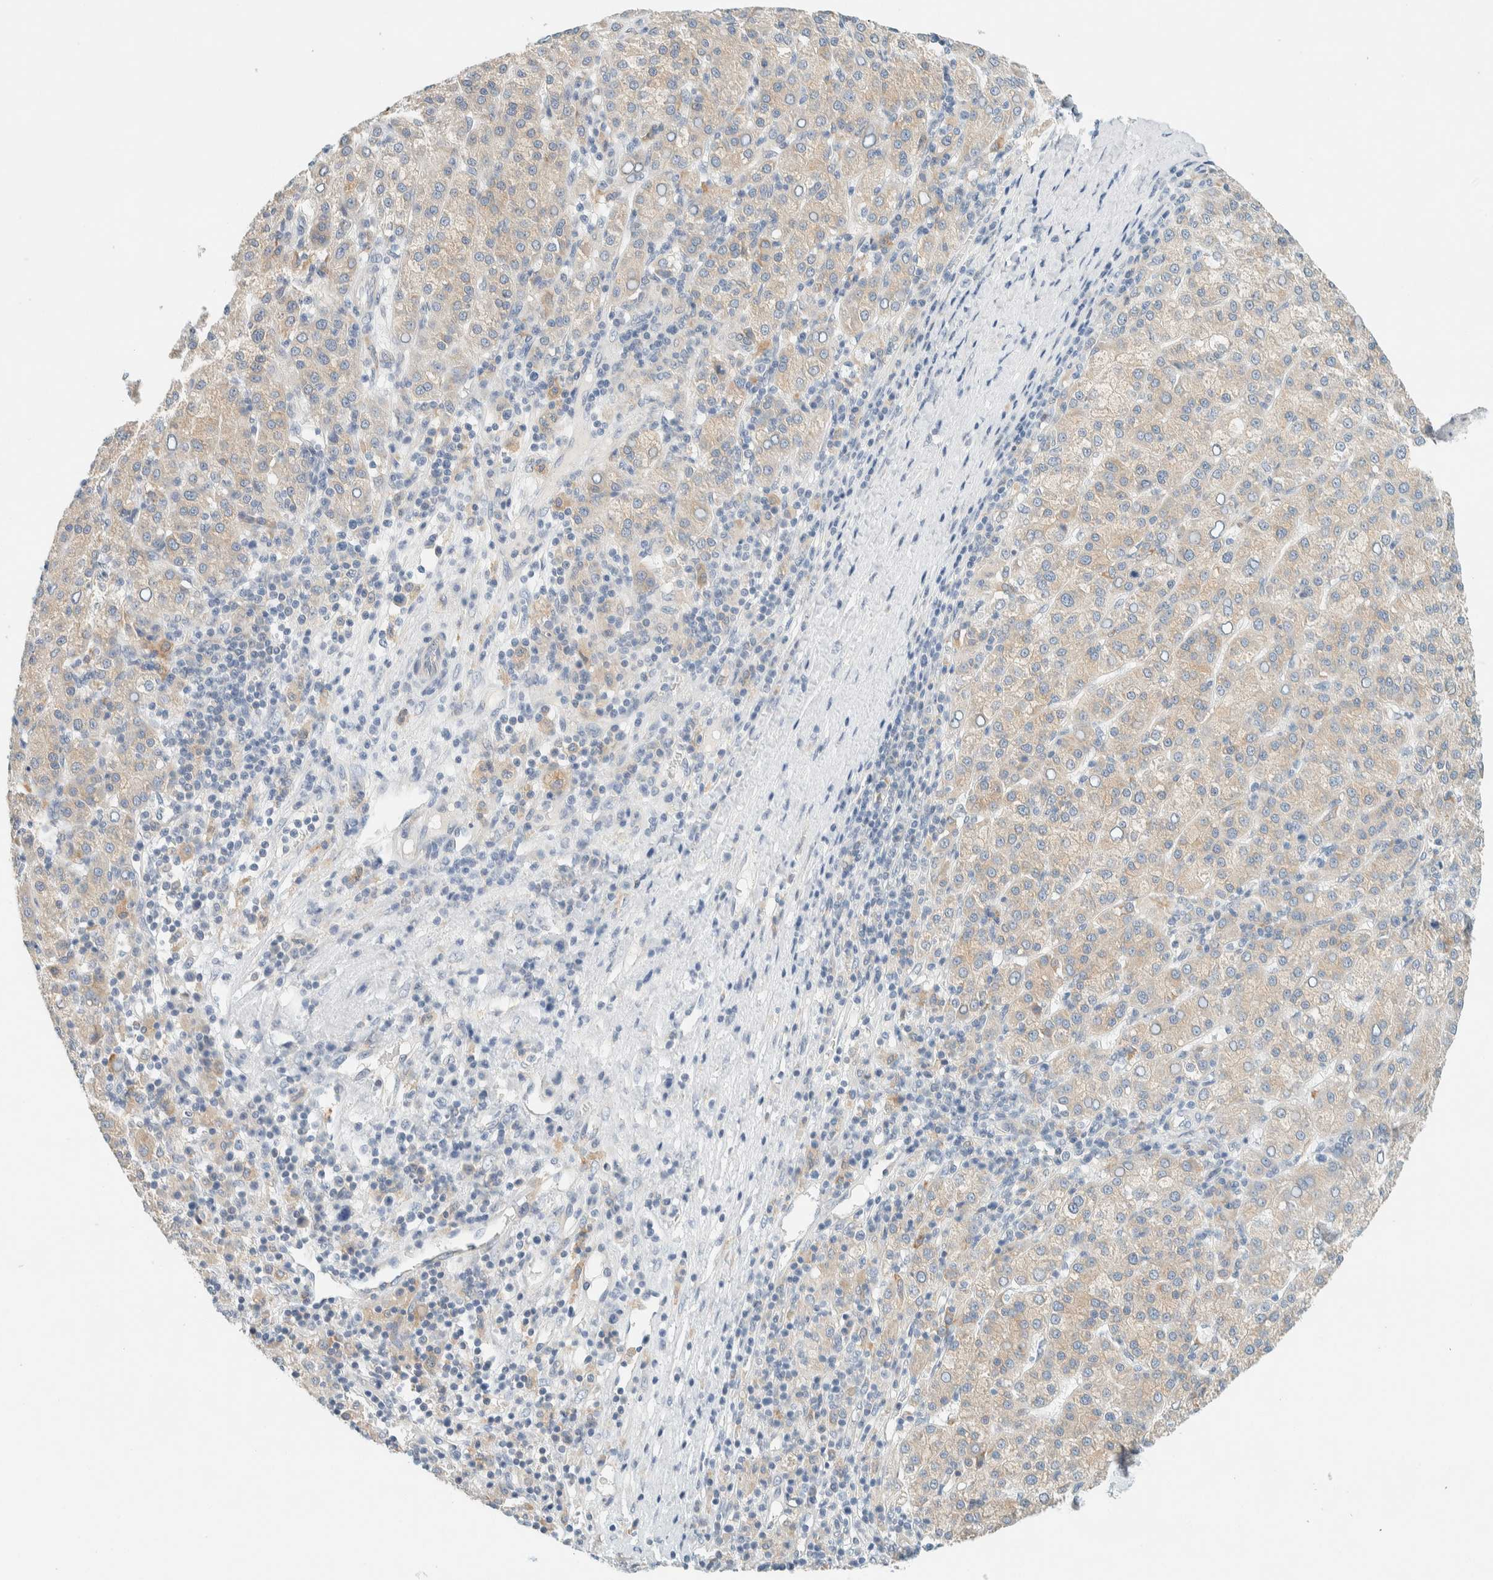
{"staining": {"intensity": "weak", "quantity": "25%-75%", "location": "cytoplasmic/membranous"}, "tissue": "liver cancer", "cell_type": "Tumor cells", "image_type": "cancer", "snomed": [{"axis": "morphology", "description": "Carcinoma, Hepatocellular, NOS"}, {"axis": "topography", "description": "Liver"}], "caption": "Weak cytoplasmic/membranous staining for a protein is present in approximately 25%-75% of tumor cells of liver cancer (hepatocellular carcinoma) using immunohistochemistry.", "gene": "SUMF2", "patient": {"sex": "female", "age": 58}}